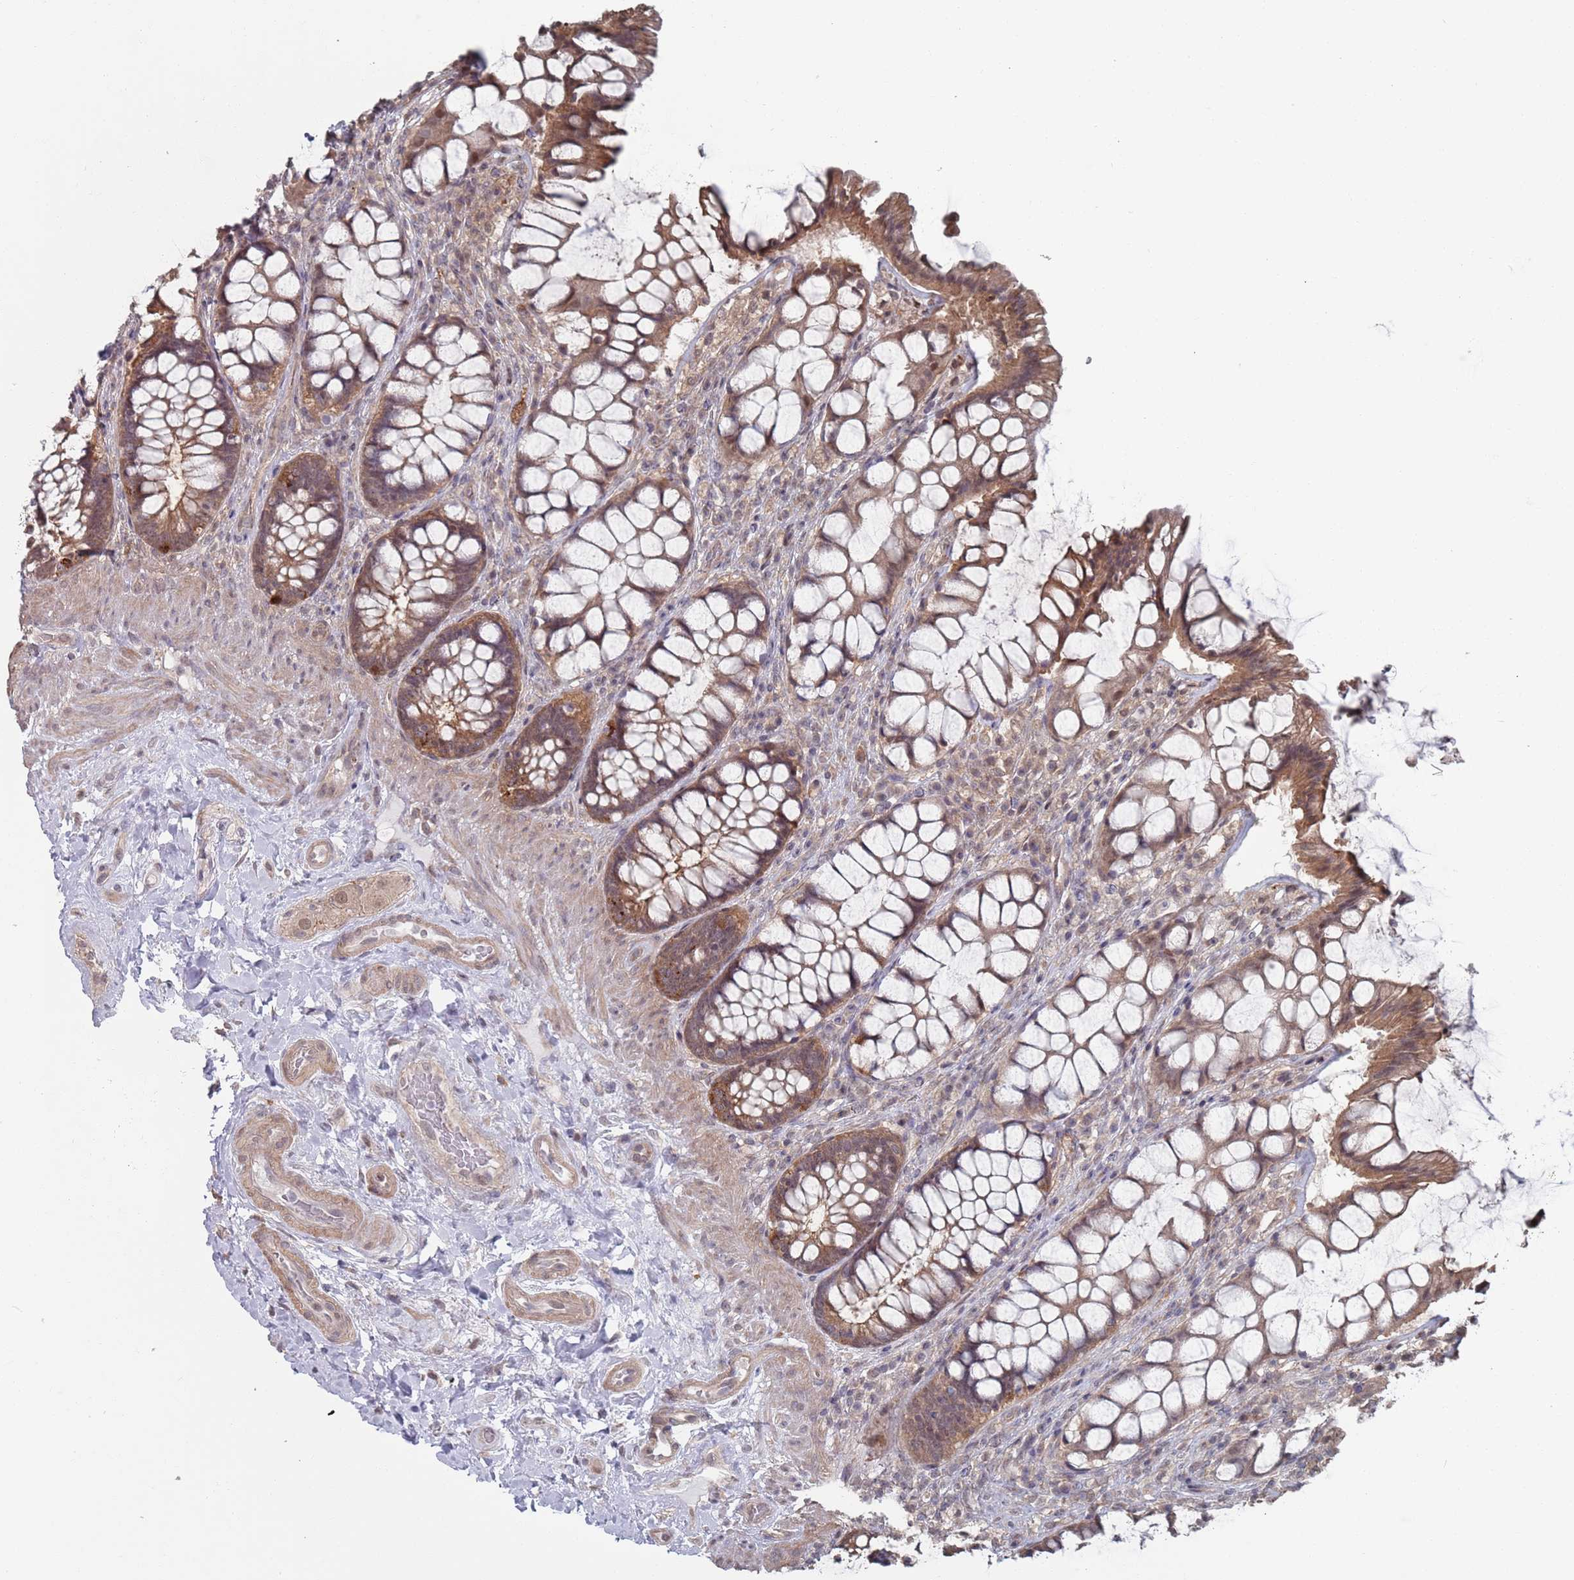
{"staining": {"intensity": "moderate", "quantity": ">75%", "location": "cytoplasmic/membranous"}, "tissue": "rectum", "cell_type": "Glandular cells", "image_type": "normal", "snomed": [{"axis": "morphology", "description": "Normal tissue, NOS"}, {"axis": "topography", "description": "Rectum"}], "caption": "Human rectum stained for a protein (brown) exhibits moderate cytoplasmic/membranous positive expression in about >75% of glandular cells.", "gene": "DGKD", "patient": {"sex": "female", "age": 58}}